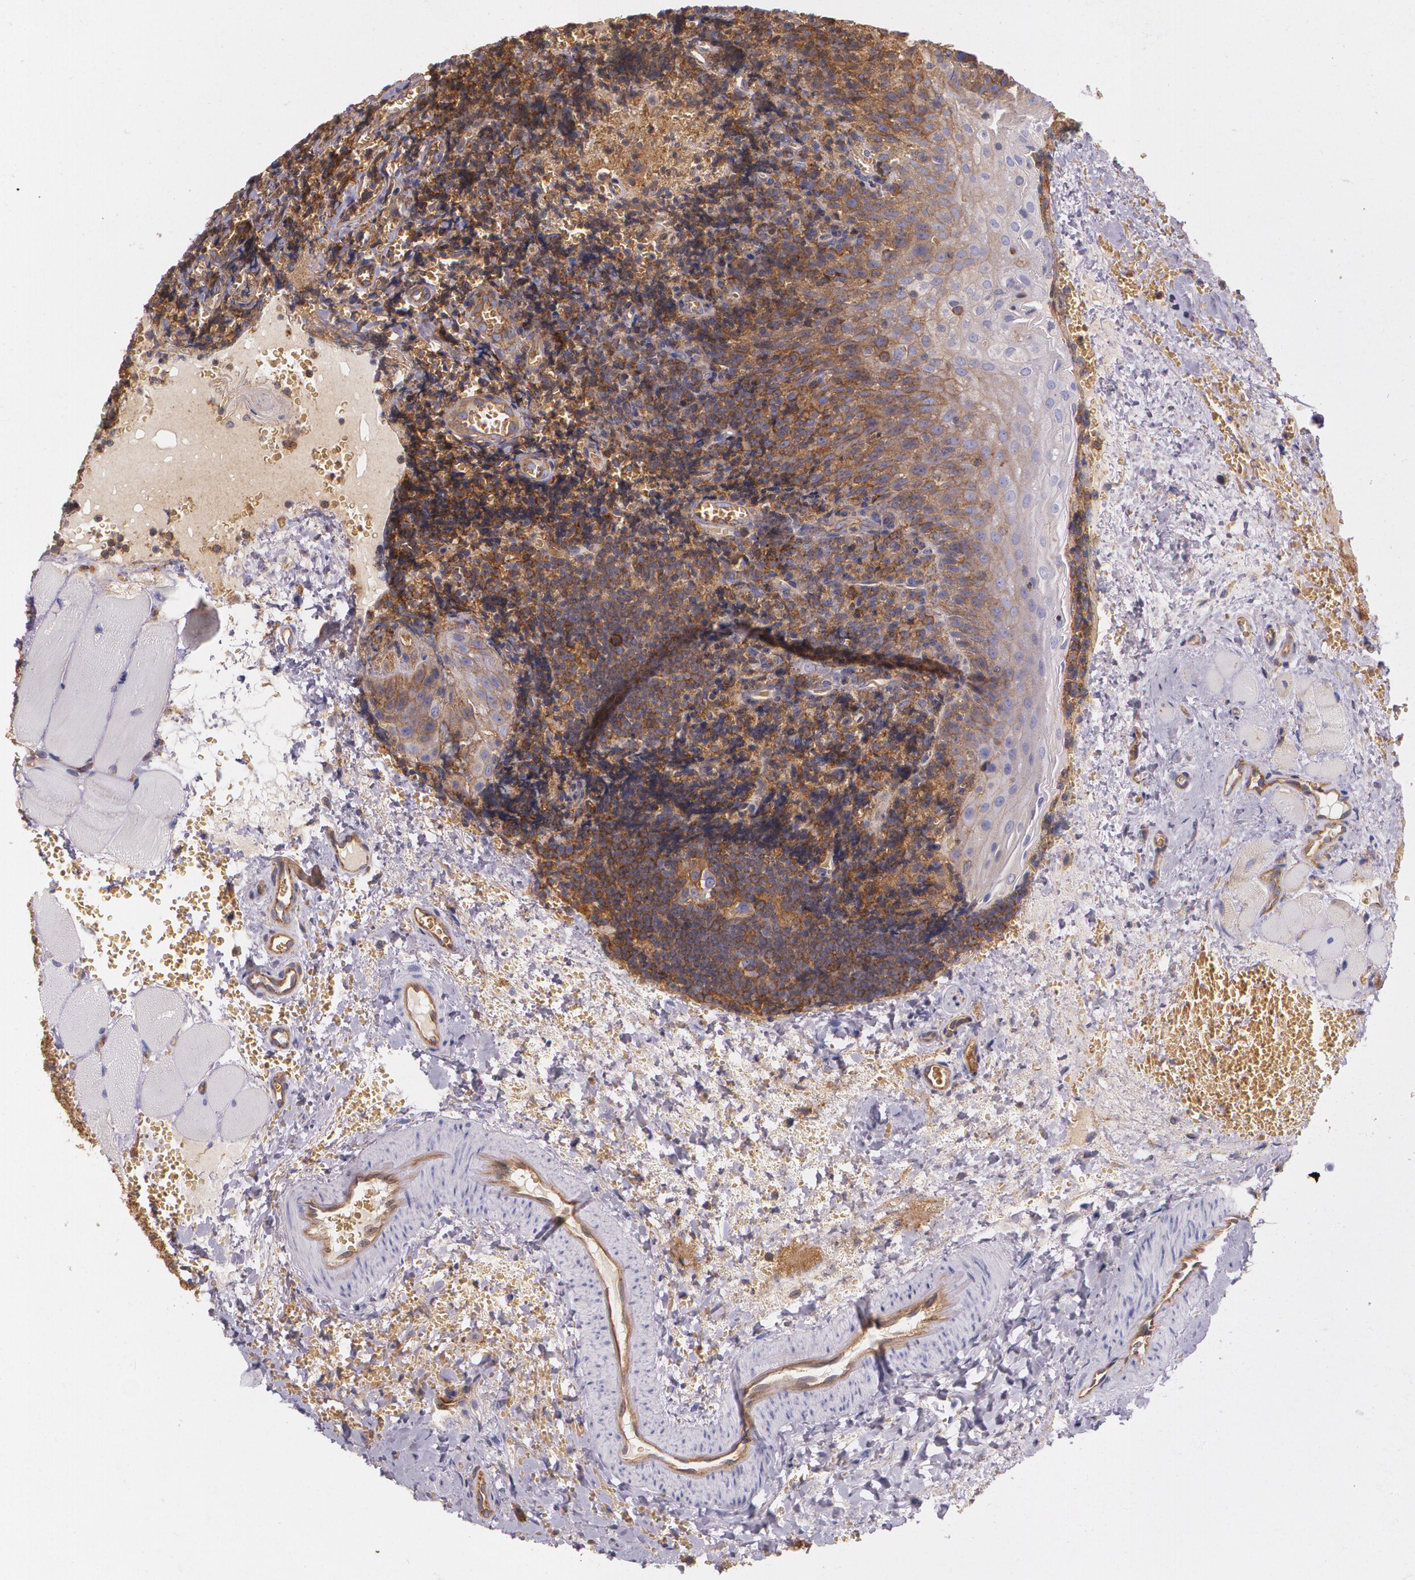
{"staining": {"intensity": "moderate", "quantity": ">75%", "location": "cytoplasmic/membranous"}, "tissue": "tonsil", "cell_type": "Non-germinal center cells", "image_type": "normal", "snomed": [{"axis": "morphology", "description": "Normal tissue, NOS"}, {"axis": "topography", "description": "Tonsil"}], "caption": "Protein staining of unremarkable tonsil reveals moderate cytoplasmic/membranous staining in approximately >75% of non-germinal center cells. (IHC, brightfield microscopy, high magnification).", "gene": "B2M", "patient": {"sex": "male", "age": 20}}